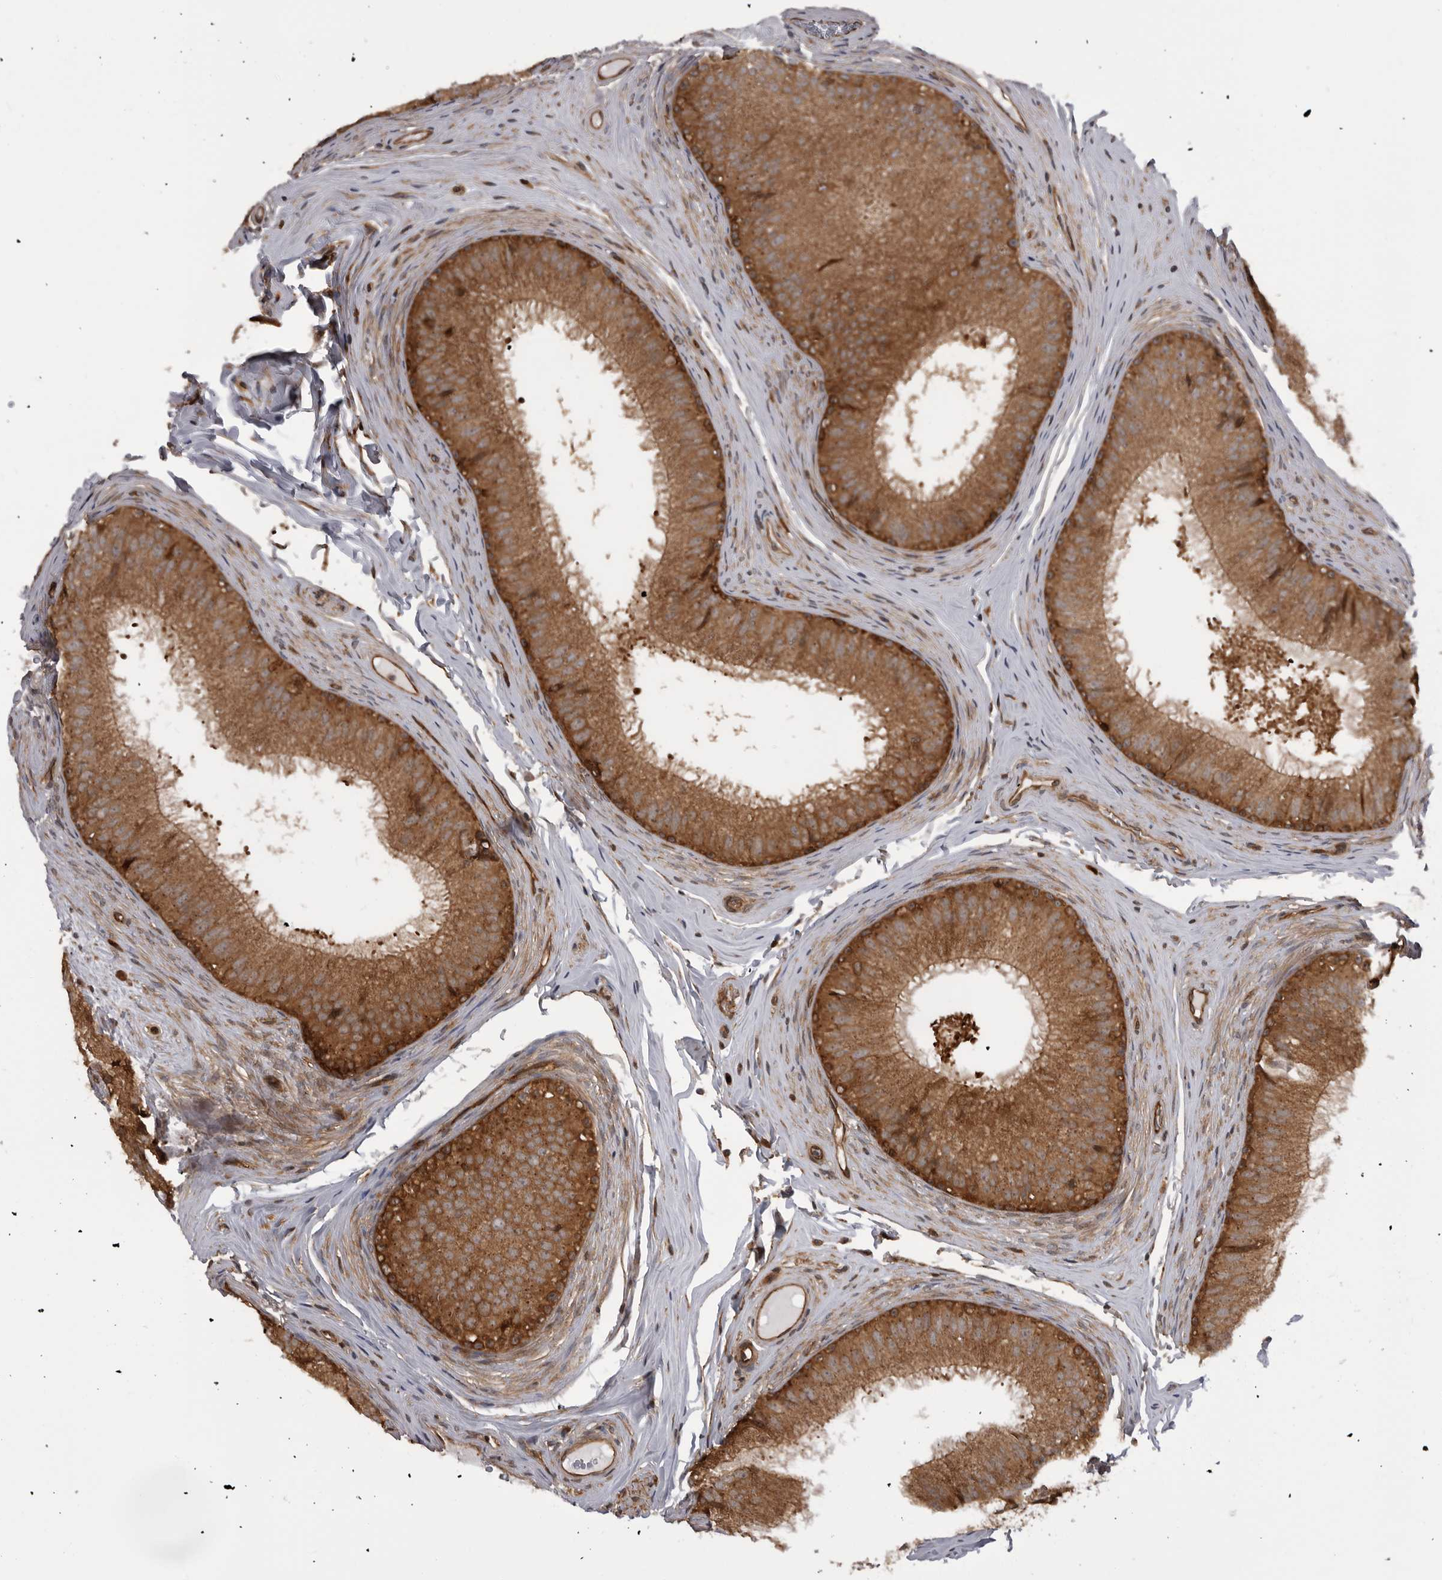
{"staining": {"intensity": "moderate", "quantity": ">75%", "location": "cytoplasmic/membranous"}, "tissue": "epididymis", "cell_type": "Glandular cells", "image_type": "normal", "snomed": [{"axis": "morphology", "description": "Normal tissue, NOS"}, {"axis": "topography", "description": "Epididymis"}], "caption": "Normal epididymis shows moderate cytoplasmic/membranous positivity in about >75% of glandular cells.", "gene": "RAB3GAP2", "patient": {"sex": "male", "age": 32}}